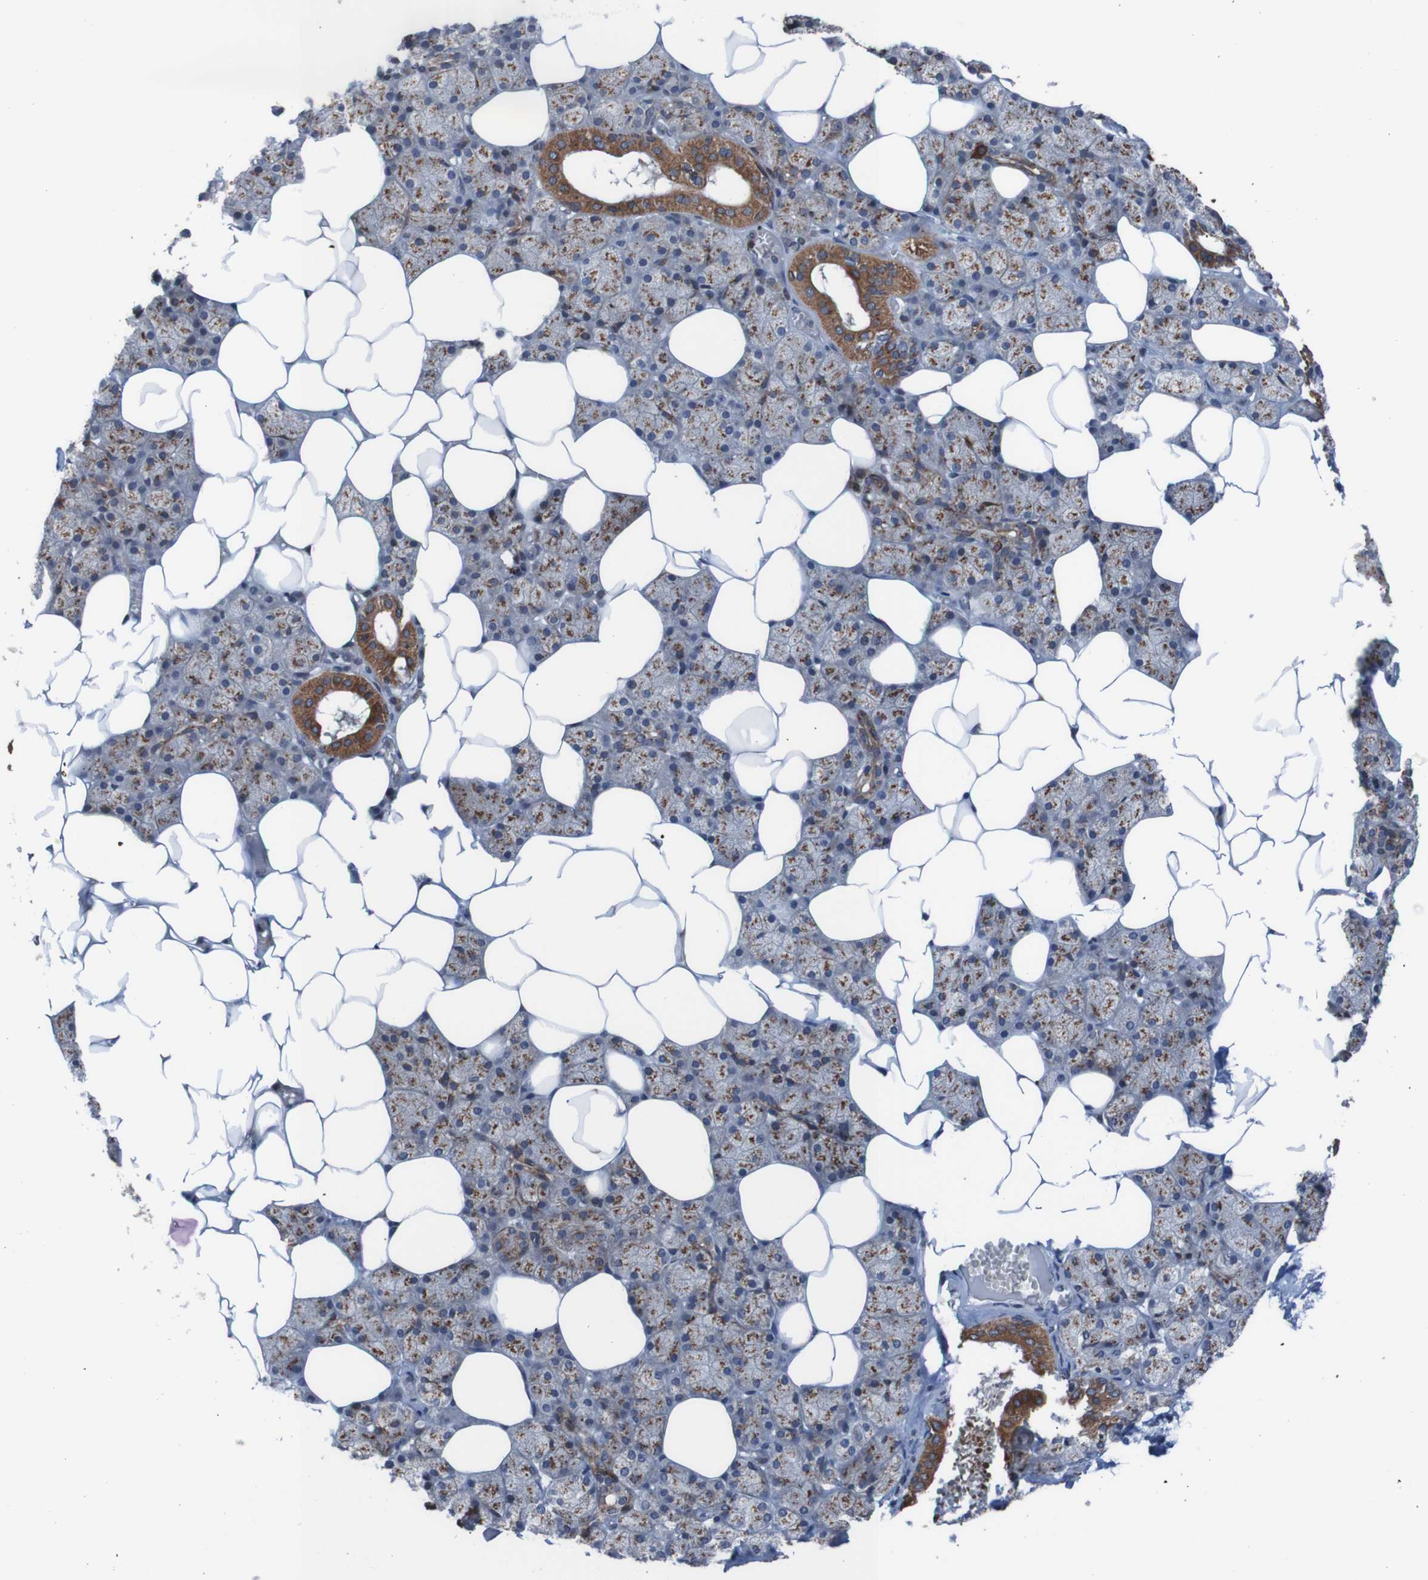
{"staining": {"intensity": "moderate", "quantity": "25%-75%", "location": "cytoplasmic/membranous"}, "tissue": "salivary gland", "cell_type": "Glandular cells", "image_type": "normal", "snomed": [{"axis": "morphology", "description": "Normal tissue, NOS"}, {"axis": "topography", "description": "Salivary gland"}], "caption": "Brown immunohistochemical staining in unremarkable human salivary gland demonstrates moderate cytoplasmic/membranous expression in approximately 25%-75% of glandular cells. (Stains: DAB in brown, nuclei in blue, Microscopy: brightfield microscopy at high magnification).", "gene": "UNG", "patient": {"sex": "male", "age": 62}}